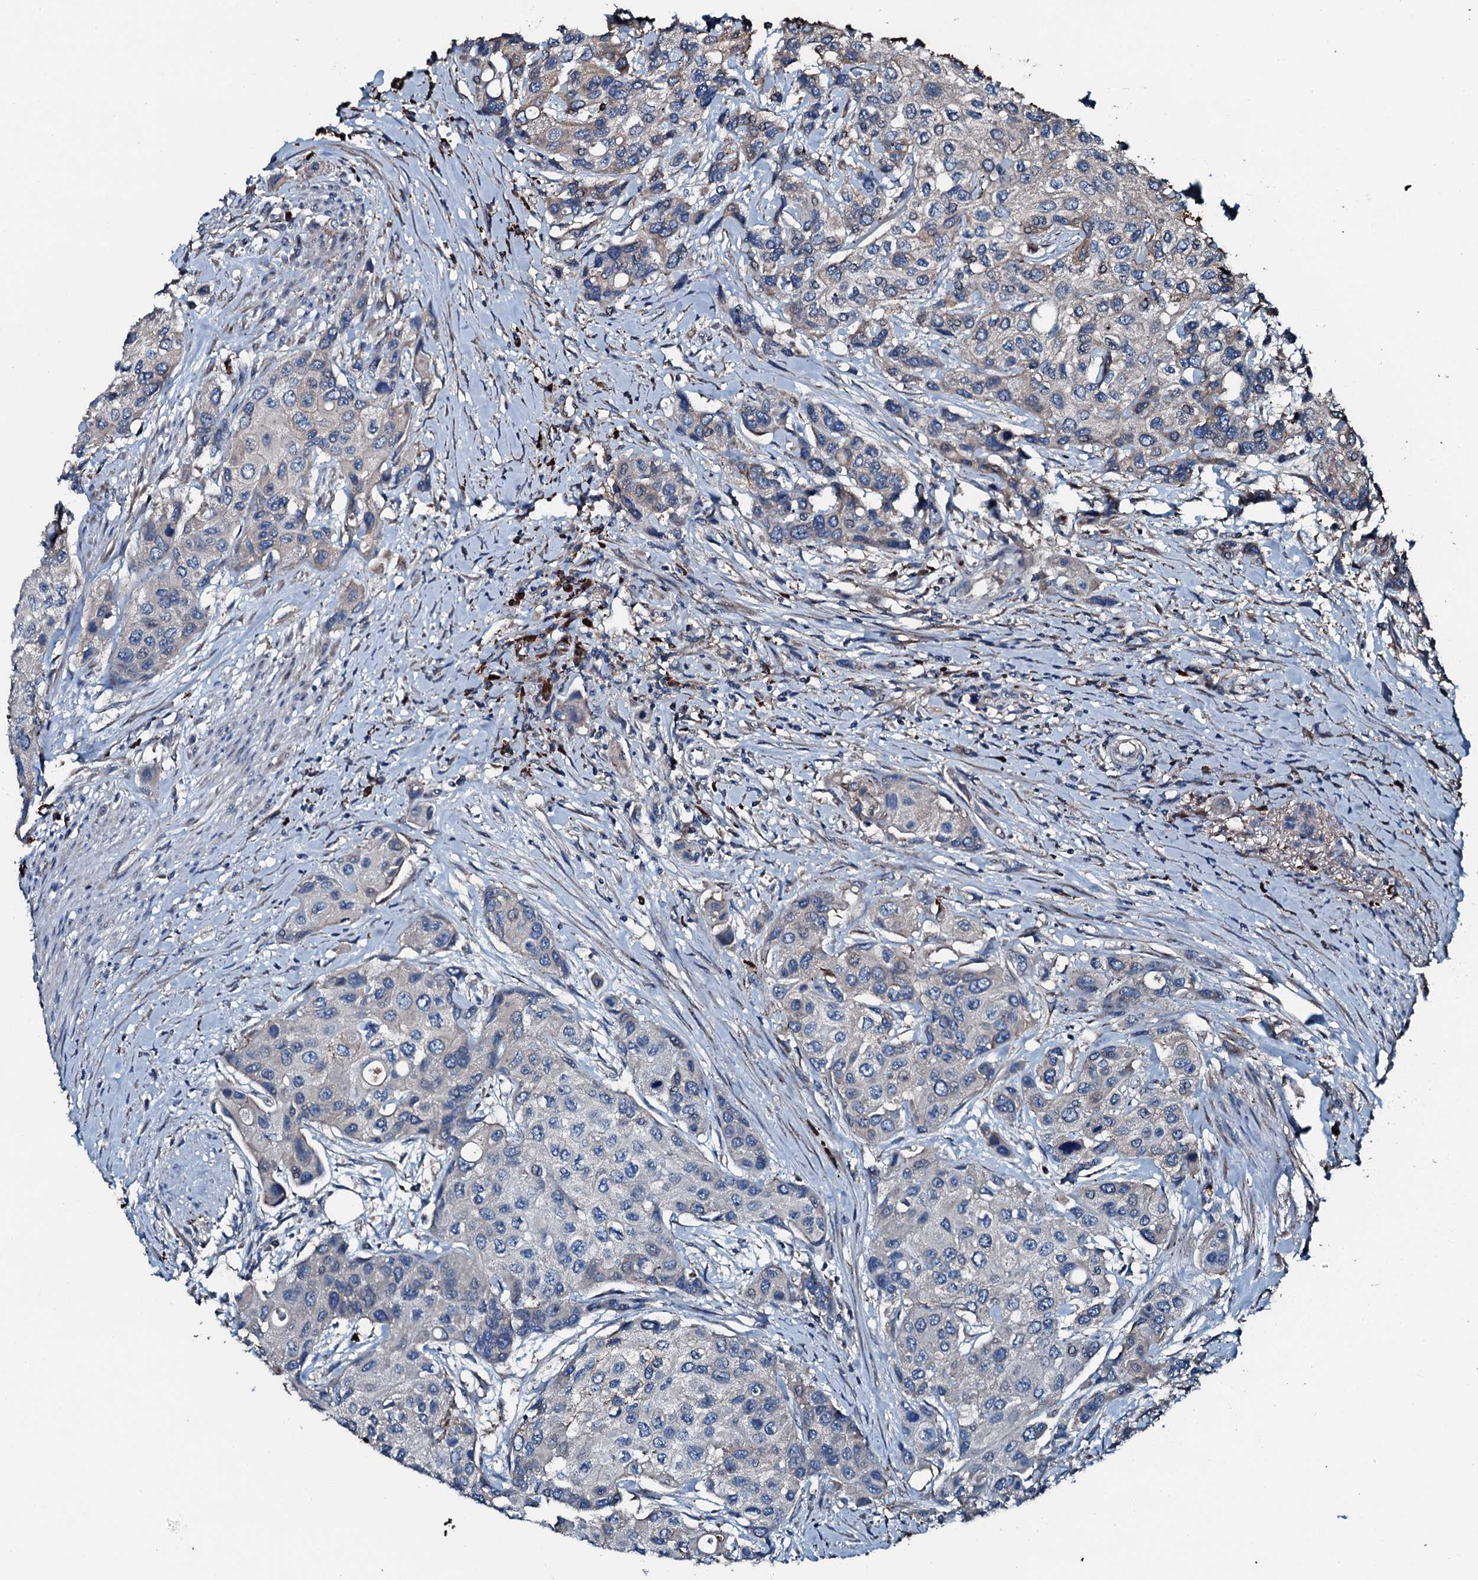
{"staining": {"intensity": "weak", "quantity": "<25%", "location": "cytoplasmic/membranous"}, "tissue": "urothelial cancer", "cell_type": "Tumor cells", "image_type": "cancer", "snomed": [{"axis": "morphology", "description": "Normal tissue, NOS"}, {"axis": "morphology", "description": "Urothelial carcinoma, High grade"}, {"axis": "topography", "description": "Vascular tissue"}, {"axis": "topography", "description": "Urinary bladder"}], "caption": "The immunohistochemistry (IHC) photomicrograph has no significant expression in tumor cells of urothelial carcinoma (high-grade) tissue.", "gene": "AARS1", "patient": {"sex": "female", "age": 56}}